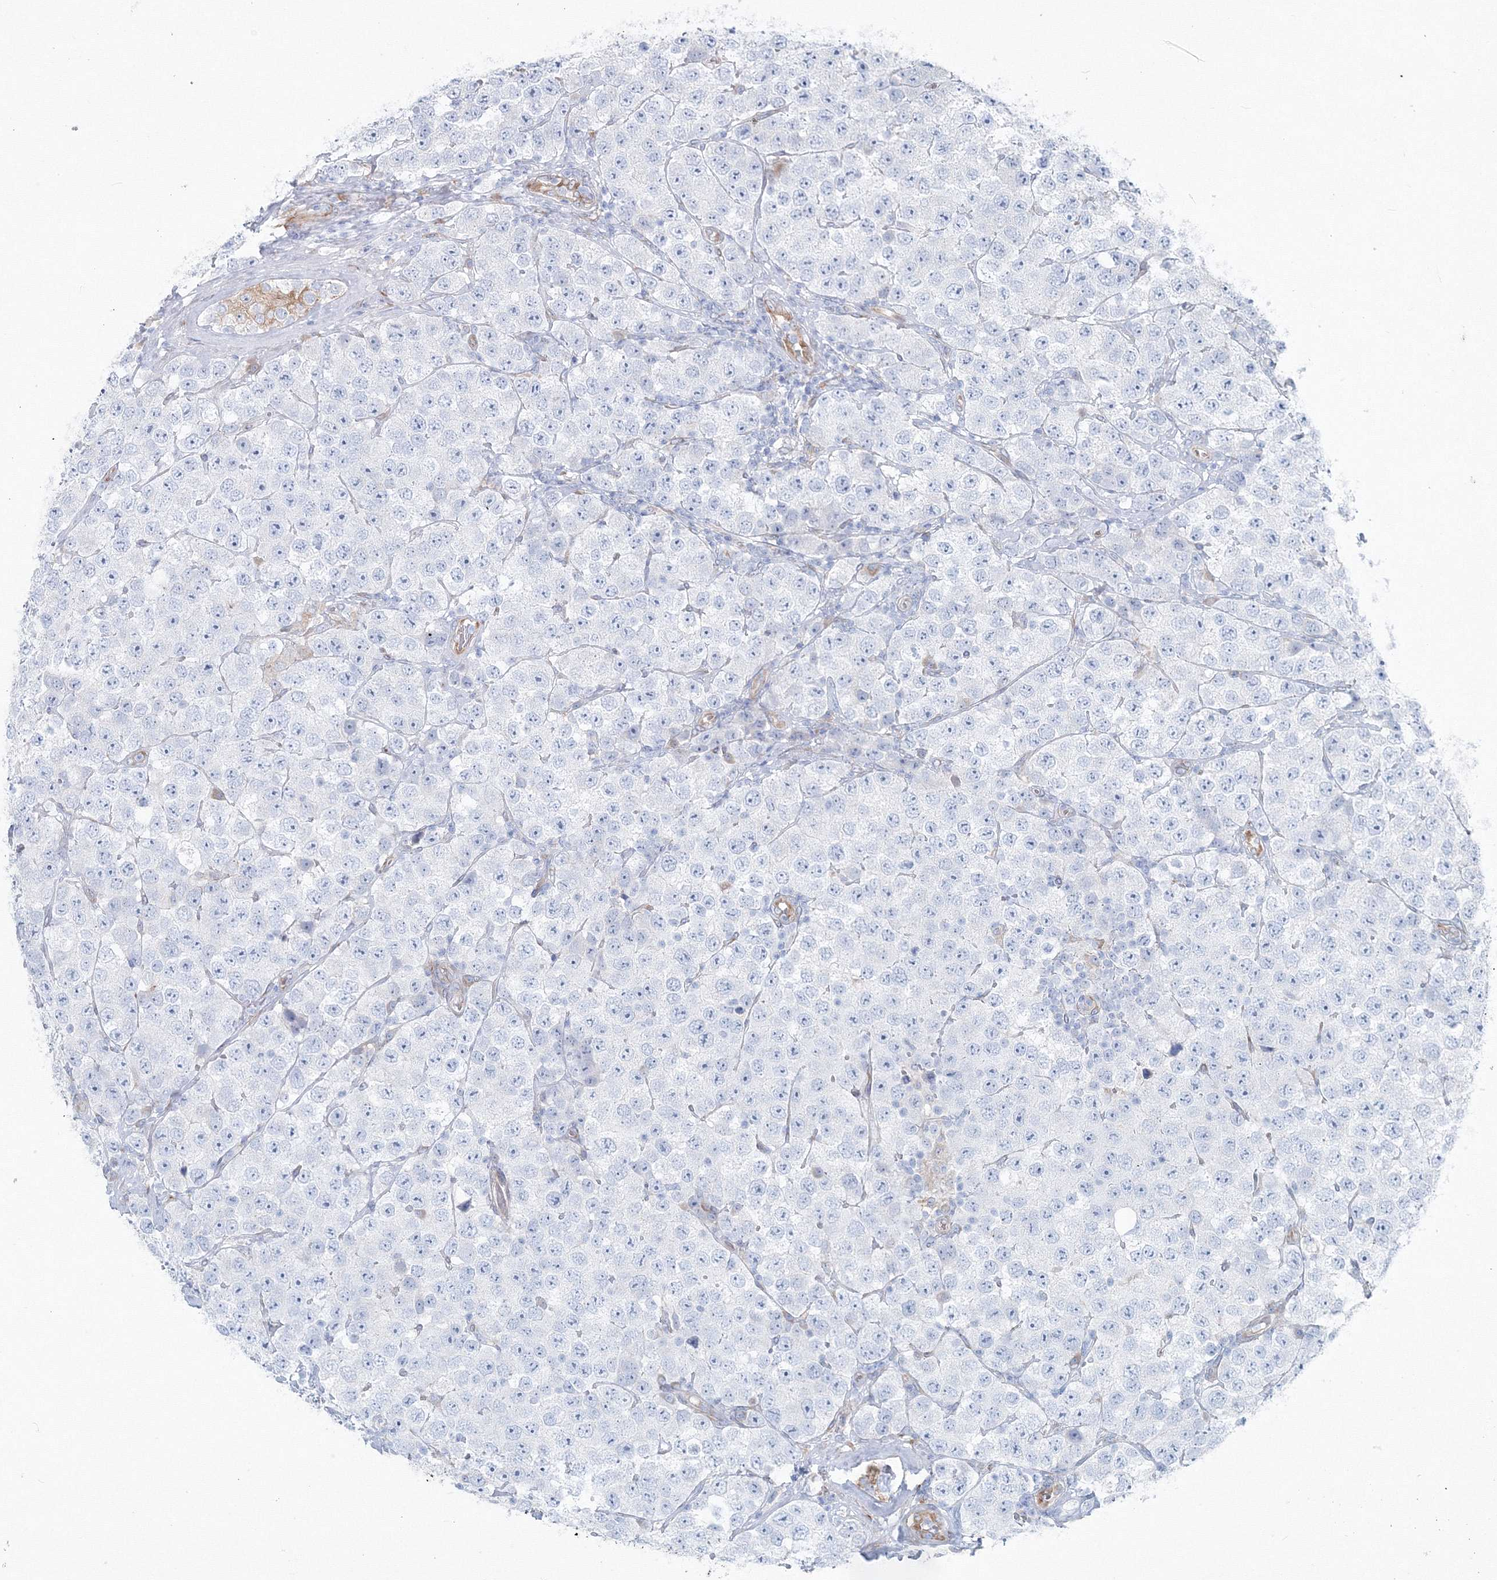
{"staining": {"intensity": "negative", "quantity": "none", "location": "none"}, "tissue": "testis cancer", "cell_type": "Tumor cells", "image_type": "cancer", "snomed": [{"axis": "morphology", "description": "Seminoma, NOS"}, {"axis": "topography", "description": "Testis"}], "caption": "Testis cancer (seminoma) was stained to show a protein in brown. There is no significant staining in tumor cells.", "gene": "RCN1", "patient": {"sex": "male", "age": 28}}